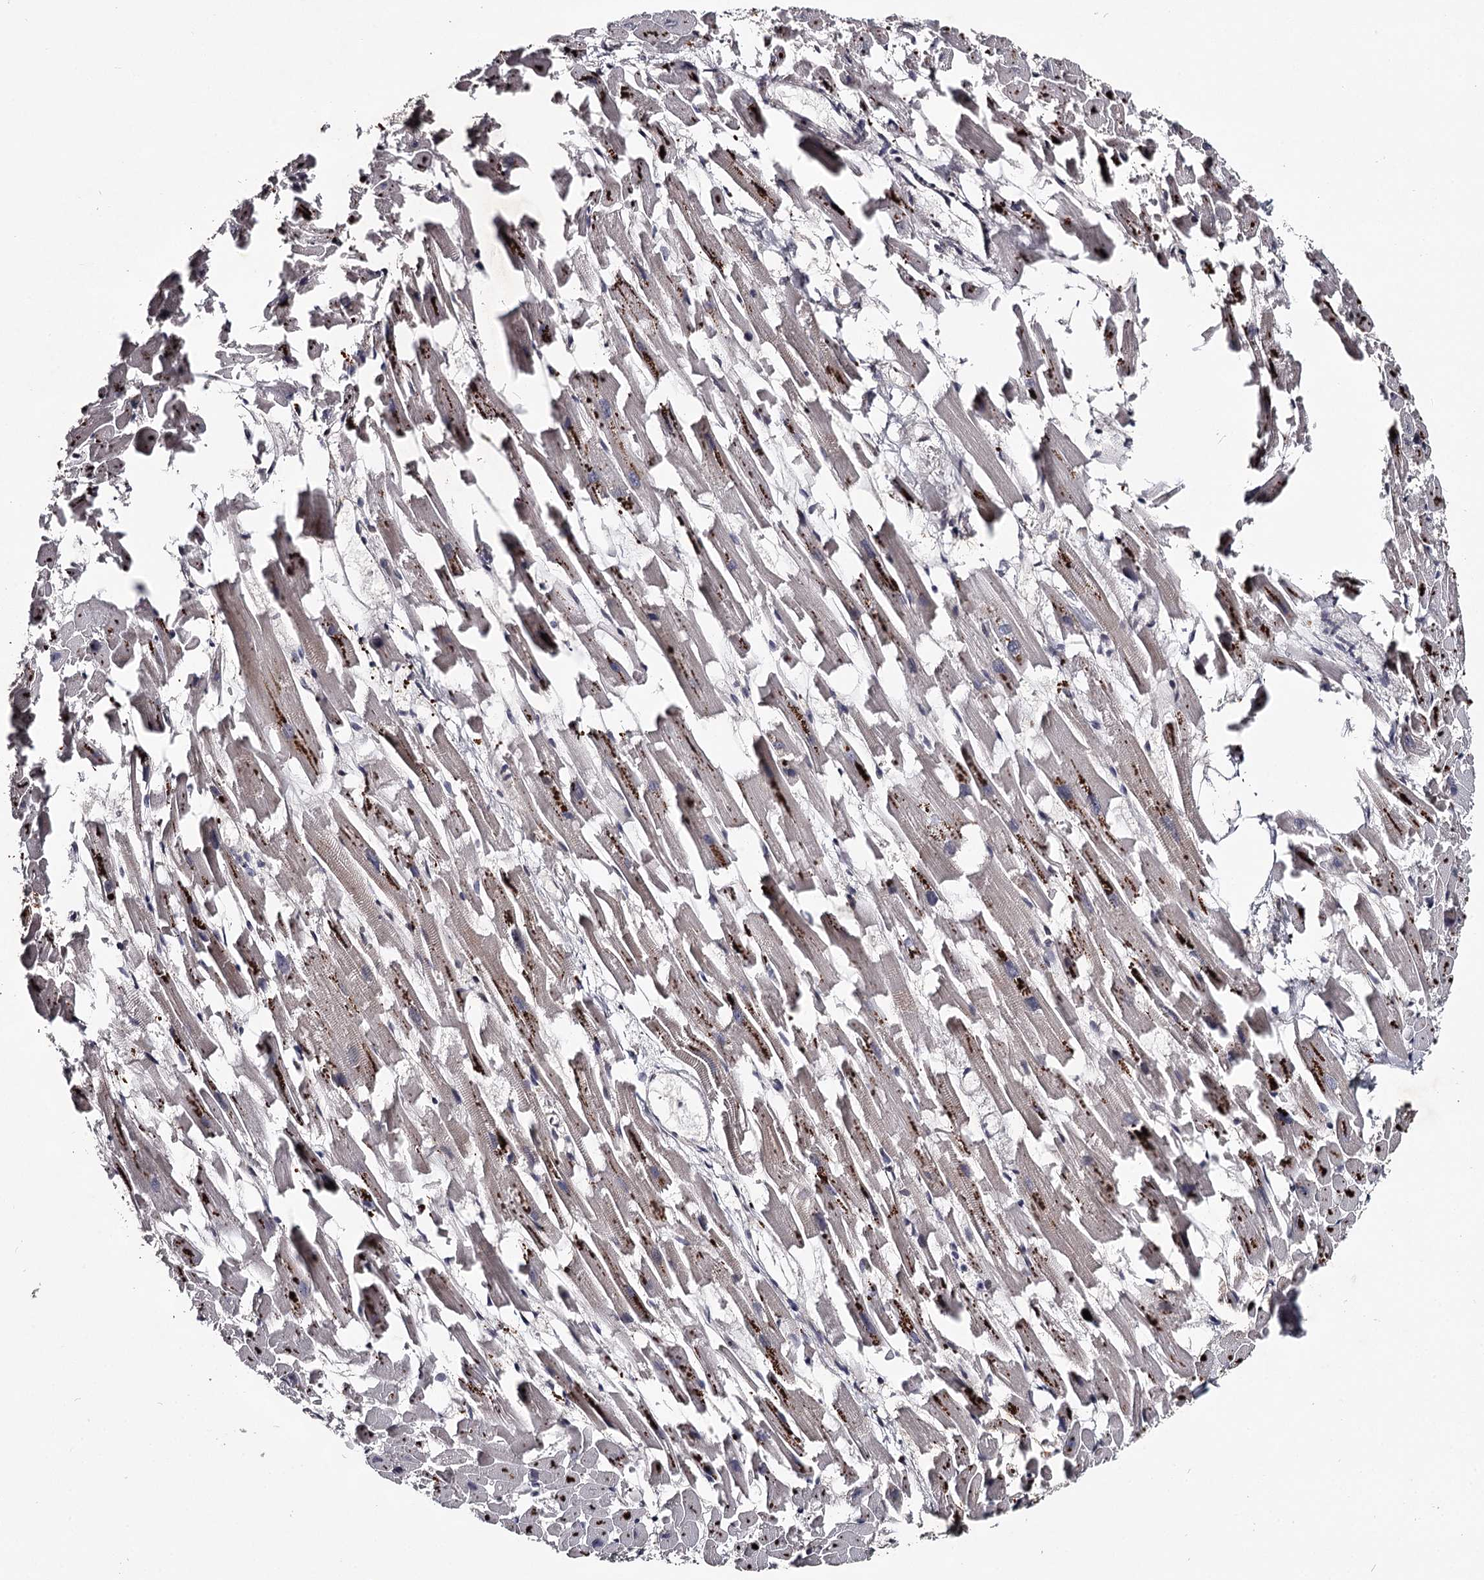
{"staining": {"intensity": "moderate", "quantity": "<25%", "location": "cytoplasmic/membranous"}, "tissue": "heart muscle", "cell_type": "Cardiomyocytes", "image_type": "normal", "snomed": [{"axis": "morphology", "description": "Normal tissue, NOS"}, {"axis": "topography", "description": "Heart"}], "caption": "Immunohistochemical staining of benign human heart muscle demonstrates moderate cytoplasmic/membranous protein positivity in approximately <25% of cardiomyocytes. (IHC, brightfield microscopy, high magnification).", "gene": "RNF44", "patient": {"sex": "female", "age": 64}}